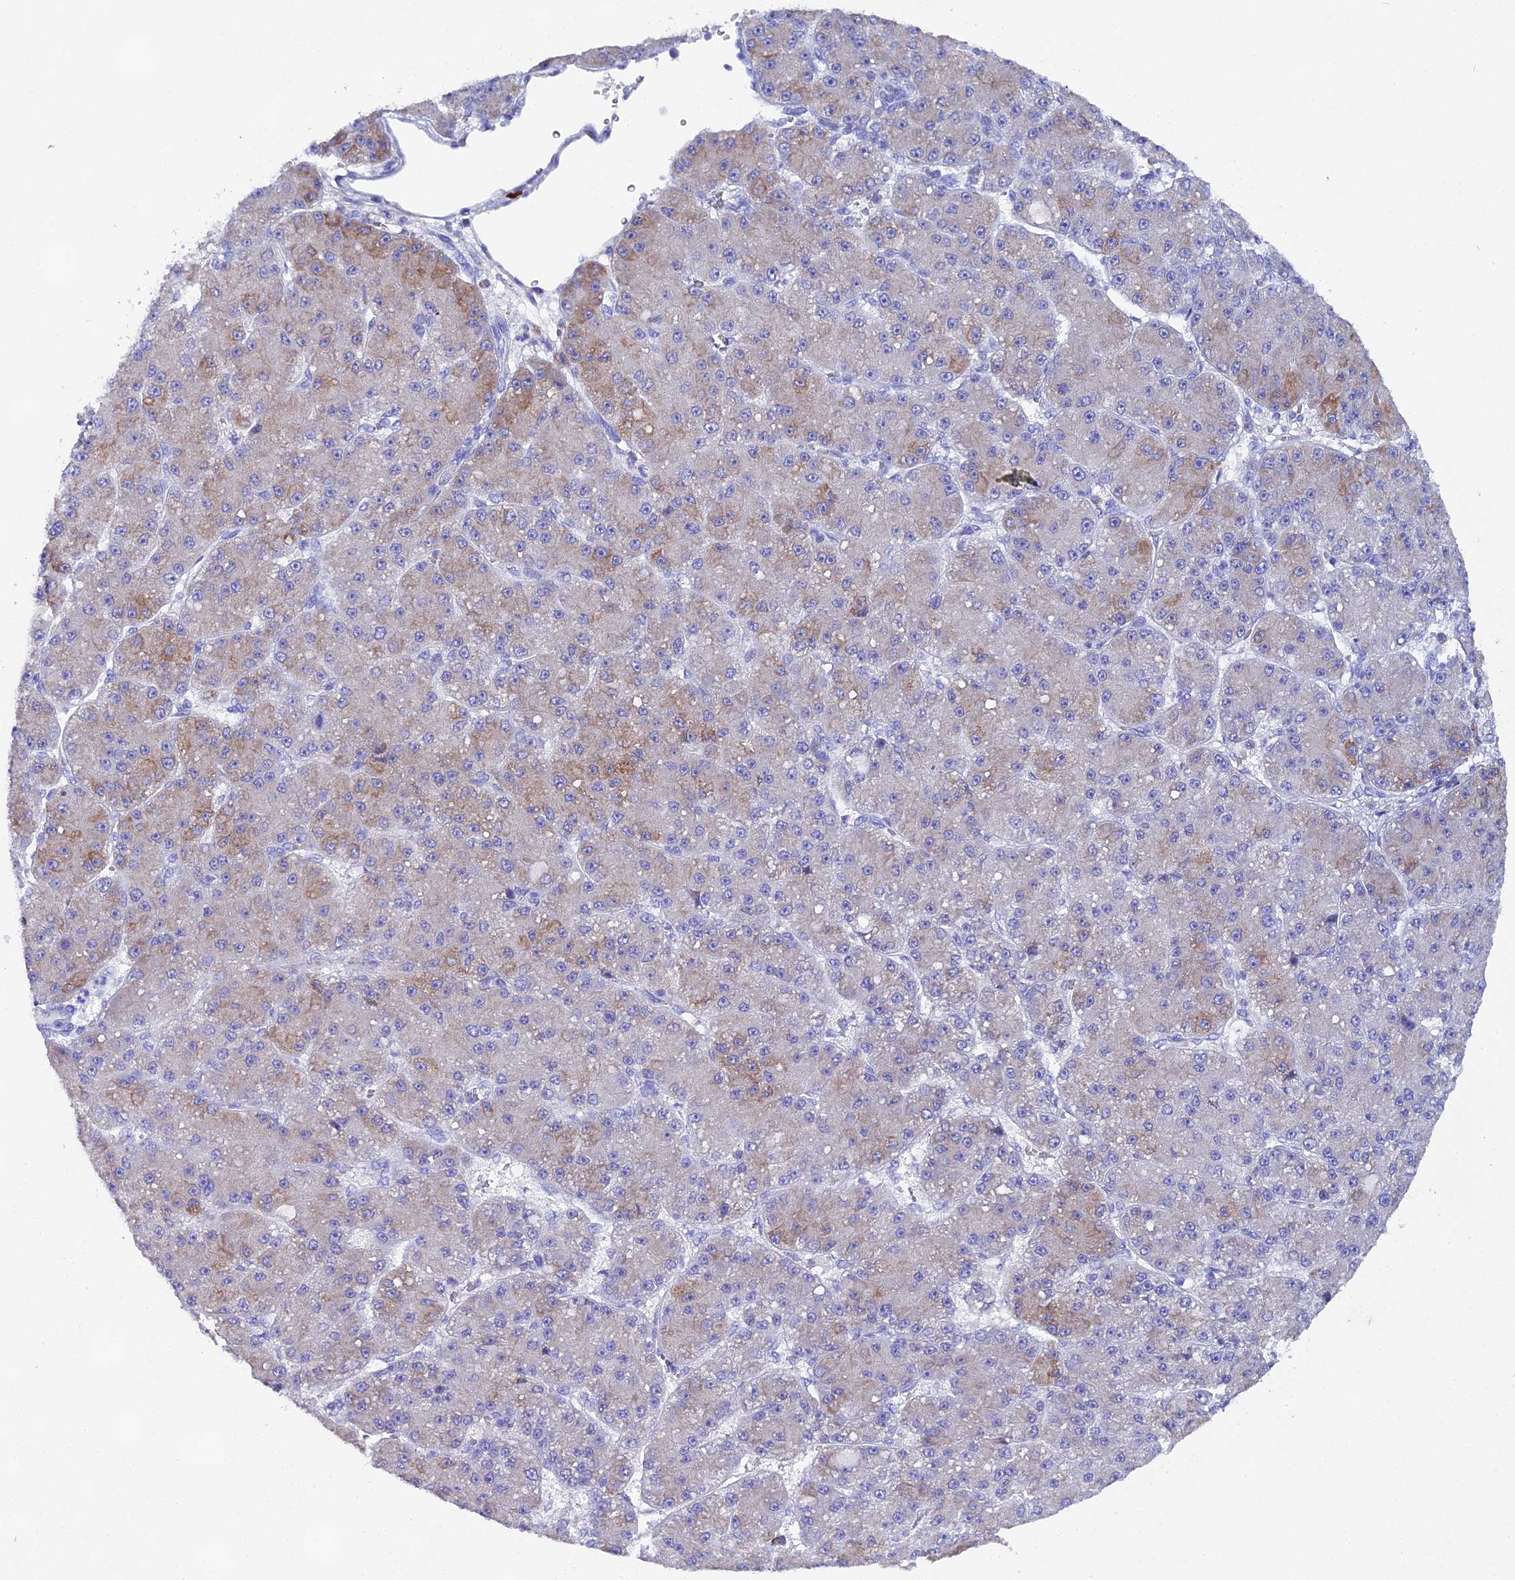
{"staining": {"intensity": "weak", "quantity": "<25%", "location": "cytoplasmic/membranous"}, "tissue": "liver cancer", "cell_type": "Tumor cells", "image_type": "cancer", "snomed": [{"axis": "morphology", "description": "Carcinoma, Hepatocellular, NOS"}, {"axis": "topography", "description": "Liver"}], "caption": "This is an IHC photomicrograph of liver cancer (hepatocellular carcinoma). There is no expression in tumor cells.", "gene": "FKBP11", "patient": {"sex": "male", "age": 67}}